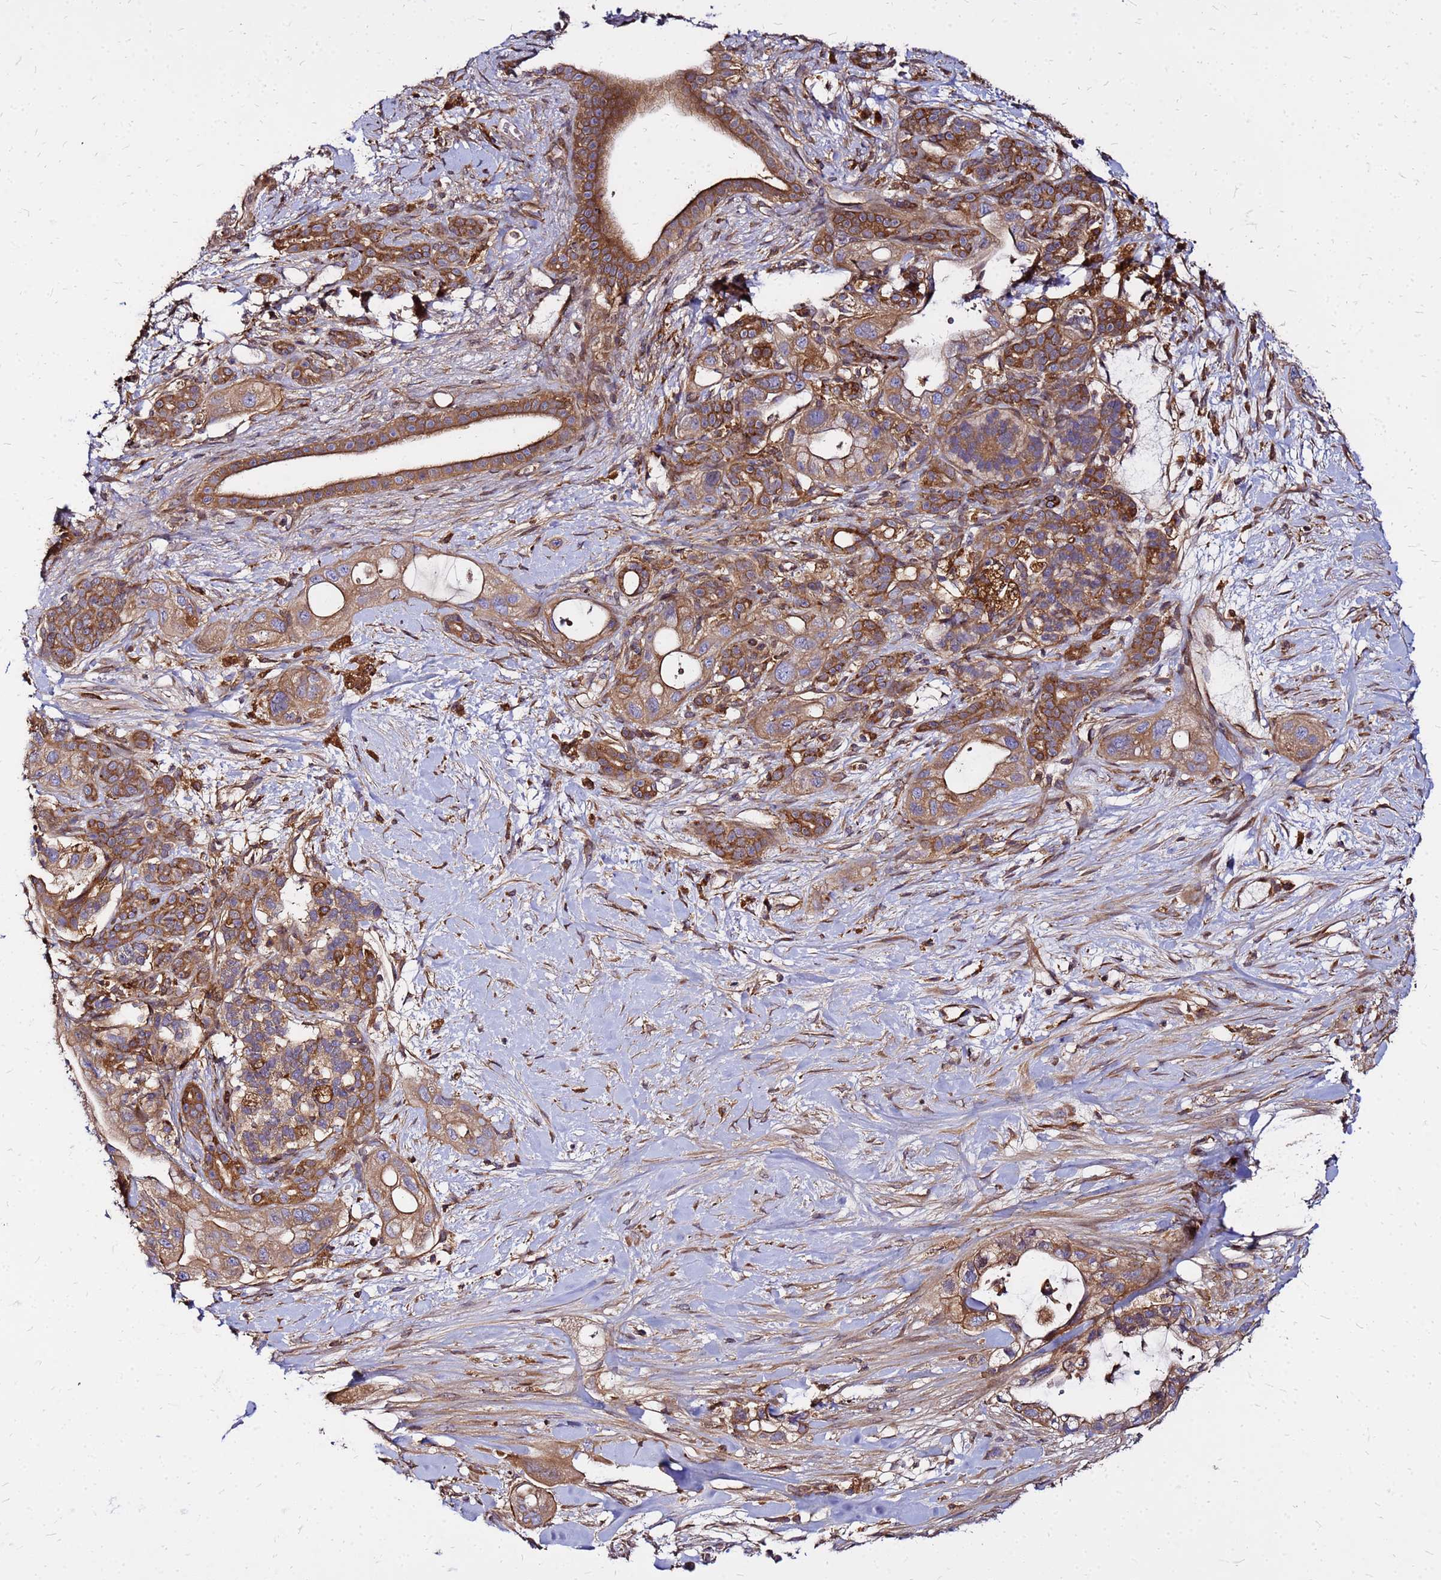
{"staining": {"intensity": "moderate", "quantity": ">75%", "location": "cytoplasmic/membranous"}, "tissue": "pancreatic cancer", "cell_type": "Tumor cells", "image_type": "cancer", "snomed": [{"axis": "morphology", "description": "Adenocarcinoma, NOS"}, {"axis": "topography", "description": "Pancreas"}], "caption": "Protein staining of pancreatic cancer tissue exhibits moderate cytoplasmic/membranous positivity in approximately >75% of tumor cells. (DAB (3,3'-diaminobenzidine) = brown stain, brightfield microscopy at high magnification).", "gene": "CYBC1", "patient": {"sex": "male", "age": 44}}